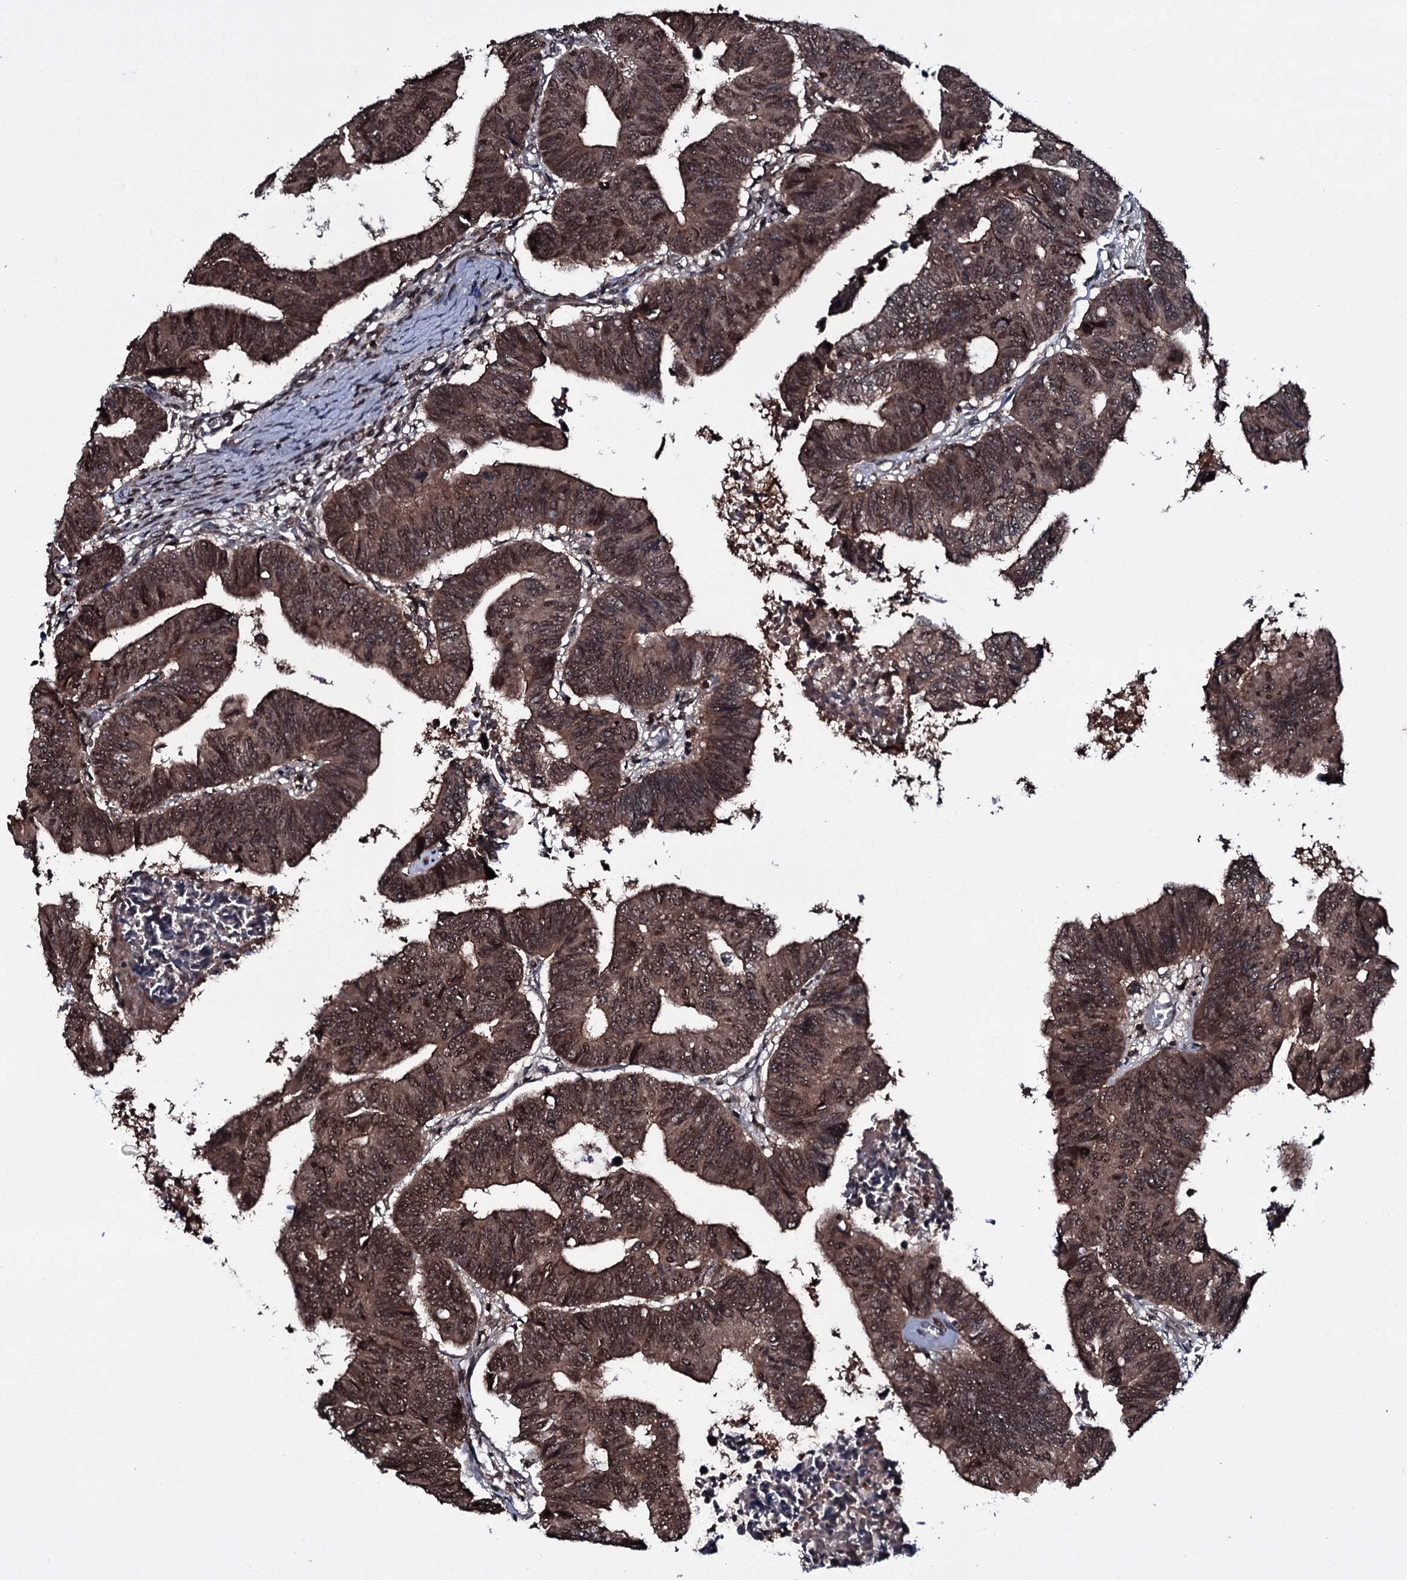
{"staining": {"intensity": "moderate", "quantity": ">75%", "location": "cytoplasmic/membranous,nuclear"}, "tissue": "colorectal cancer", "cell_type": "Tumor cells", "image_type": "cancer", "snomed": [{"axis": "morphology", "description": "Adenocarcinoma, NOS"}, {"axis": "topography", "description": "Rectum"}], "caption": "Colorectal cancer stained with a brown dye shows moderate cytoplasmic/membranous and nuclear positive staining in about >75% of tumor cells.", "gene": "HDDC3", "patient": {"sex": "female", "age": 65}}